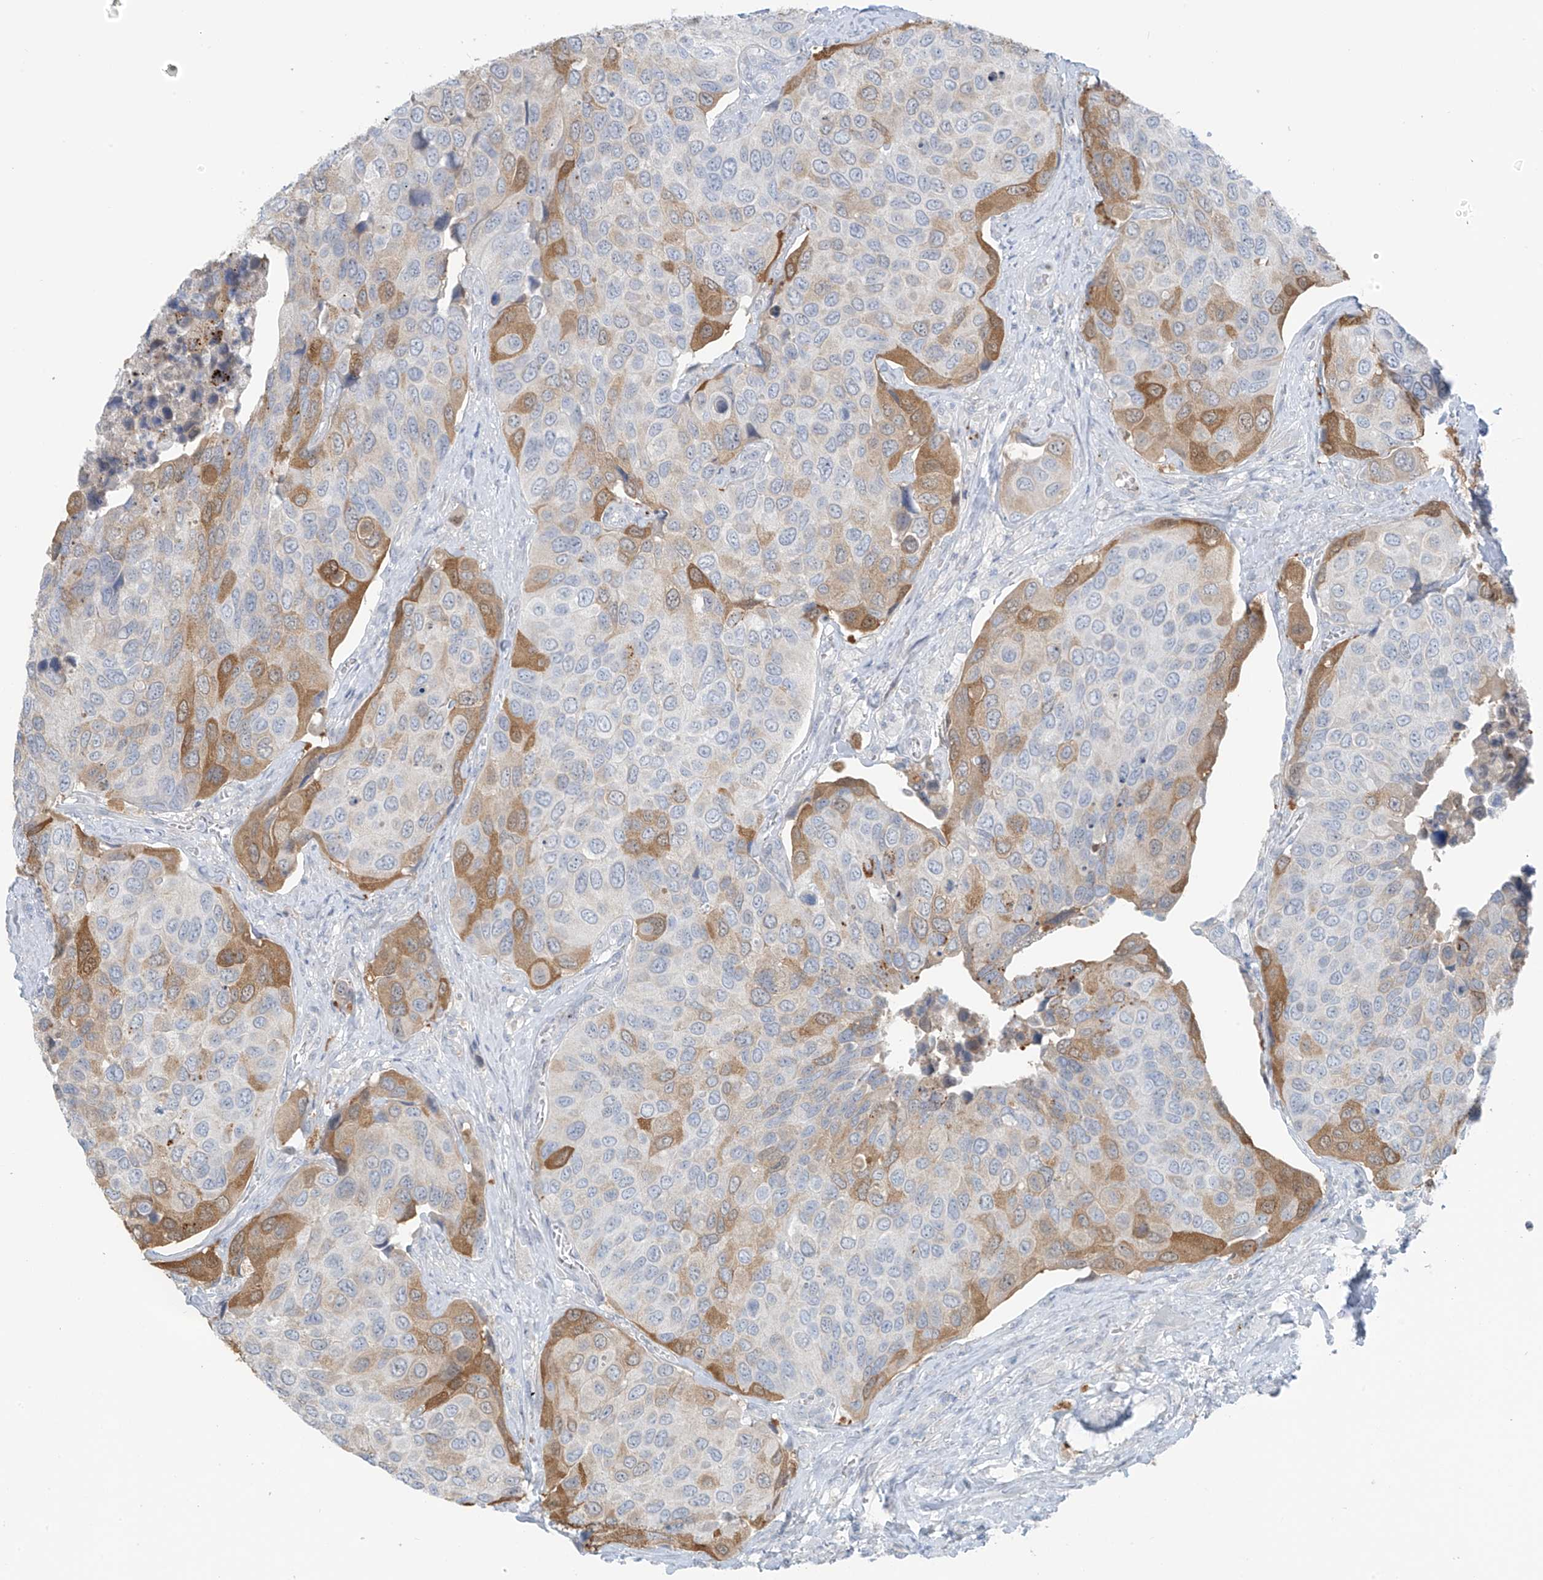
{"staining": {"intensity": "moderate", "quantity": "25%-75%", "location": "cytoplasmic/membranous"}, "tissue": "urothelial cancer", "cell_type": "Tumor cells", "image_type": "cancer", "snomed": [{"axis": "morphology", "description": "Urothelial carcinoma, High grade"}, {"axis": "topography", "description": "Urinary bladder"}], "caption": "A brown stain shows moderate cytoplasmic/membranous expression of a protein in urothelial cancer tumor cells.", "gene": "ZNF793", "patient": {"sex": "male", "age": 74}}